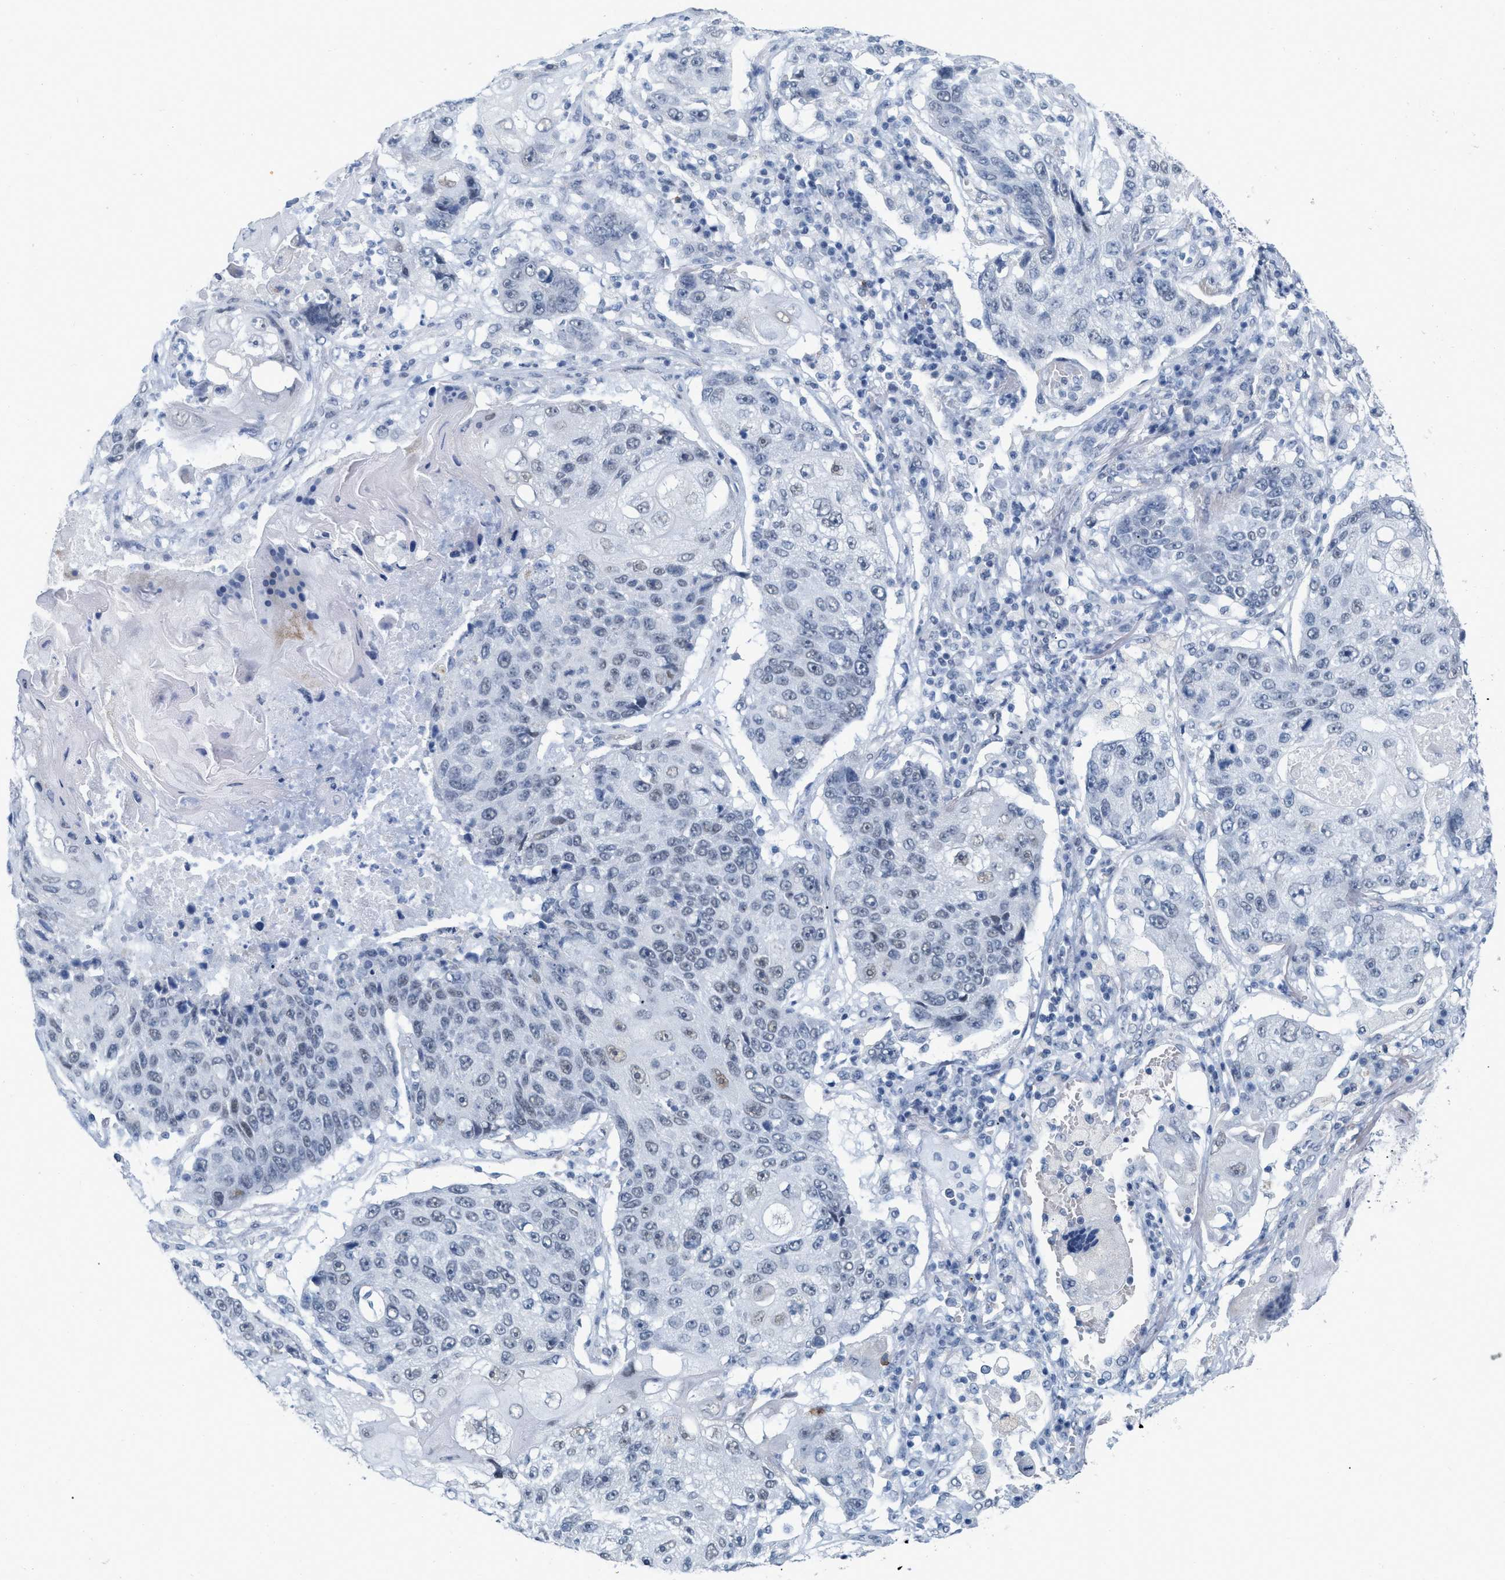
{"staining": {"intensity": "negative", "quantity": "none", "location": "none"}, "tissue": "lung cancer", "cell_type": "Tumor cells", "image_type": "cancer", "snomed": [{"axis": "morphology", "description": "Squamous cell carcinoma, NOS"}, {"axis": "topography", "description": "Lung"}], "caption": "A micrograph of human squamous cell carcinoma (lung) is negative for staining in tumor cells.", "gene": "XIRP1", "patient": {"sex": "male", "age": 61}}